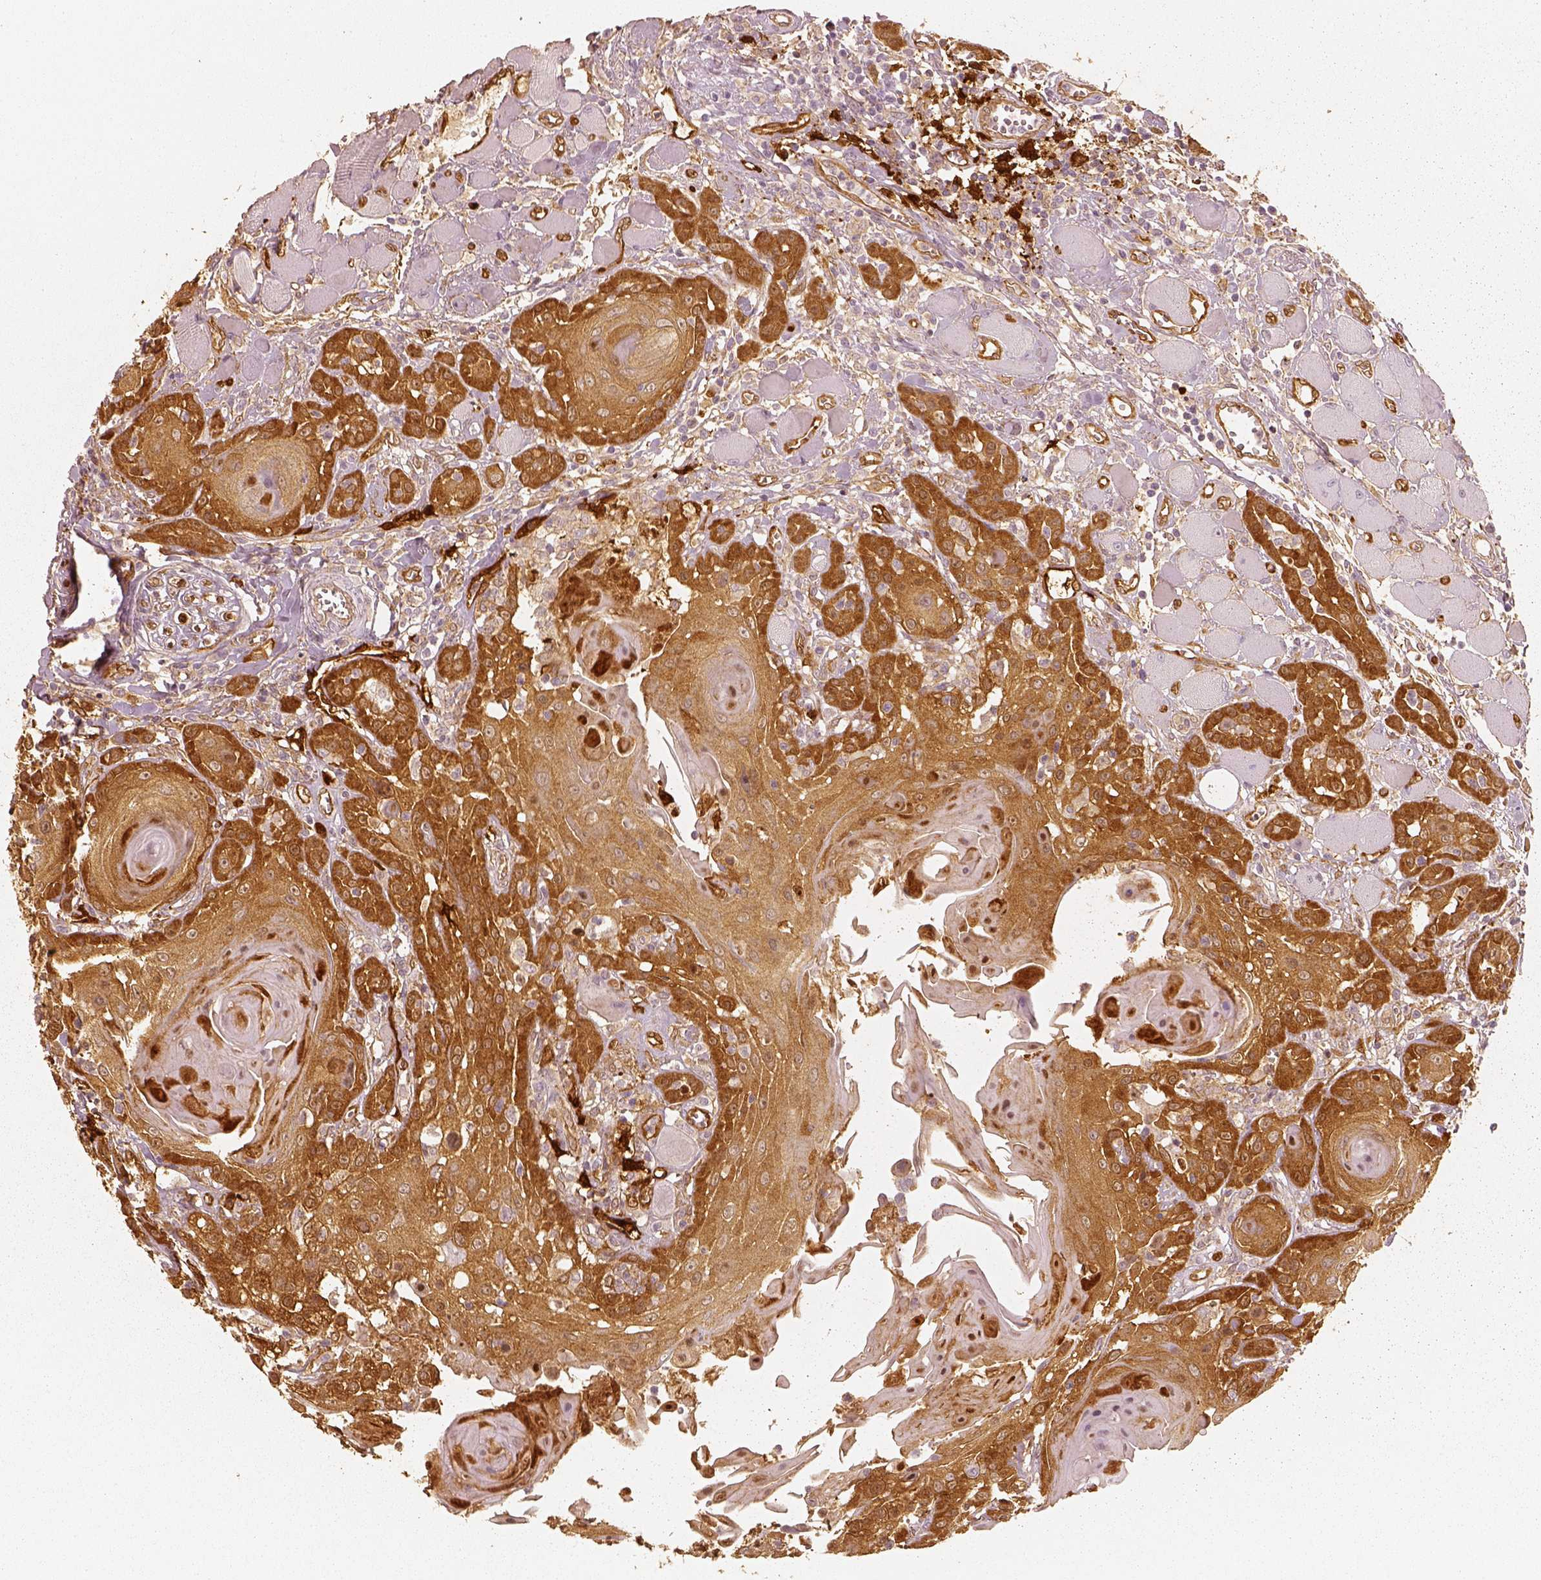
{"staining": {"intensity": "strong", "quantity": ">75%", "location": "cytoplasmic/membranous"}, "tissue": "head and neck cancer", "cell_type": "Tumor cells", "image_type": "cancer", "snomed": [{"axis": "morphology", "description": "Squamous cell carcinoma, NOS"}, {"axis": "topography", "description": "Head-Neck"}], "caption": "Squamous cell carcinoma (head and neck) stained with immunohistochemistry (IHC) exhibits strong cytoplasmic/membranous positivity in approximately >75% of tumor cells.", "gene": "FSCN1", "patient": {"sex": "female", "age": 80}}